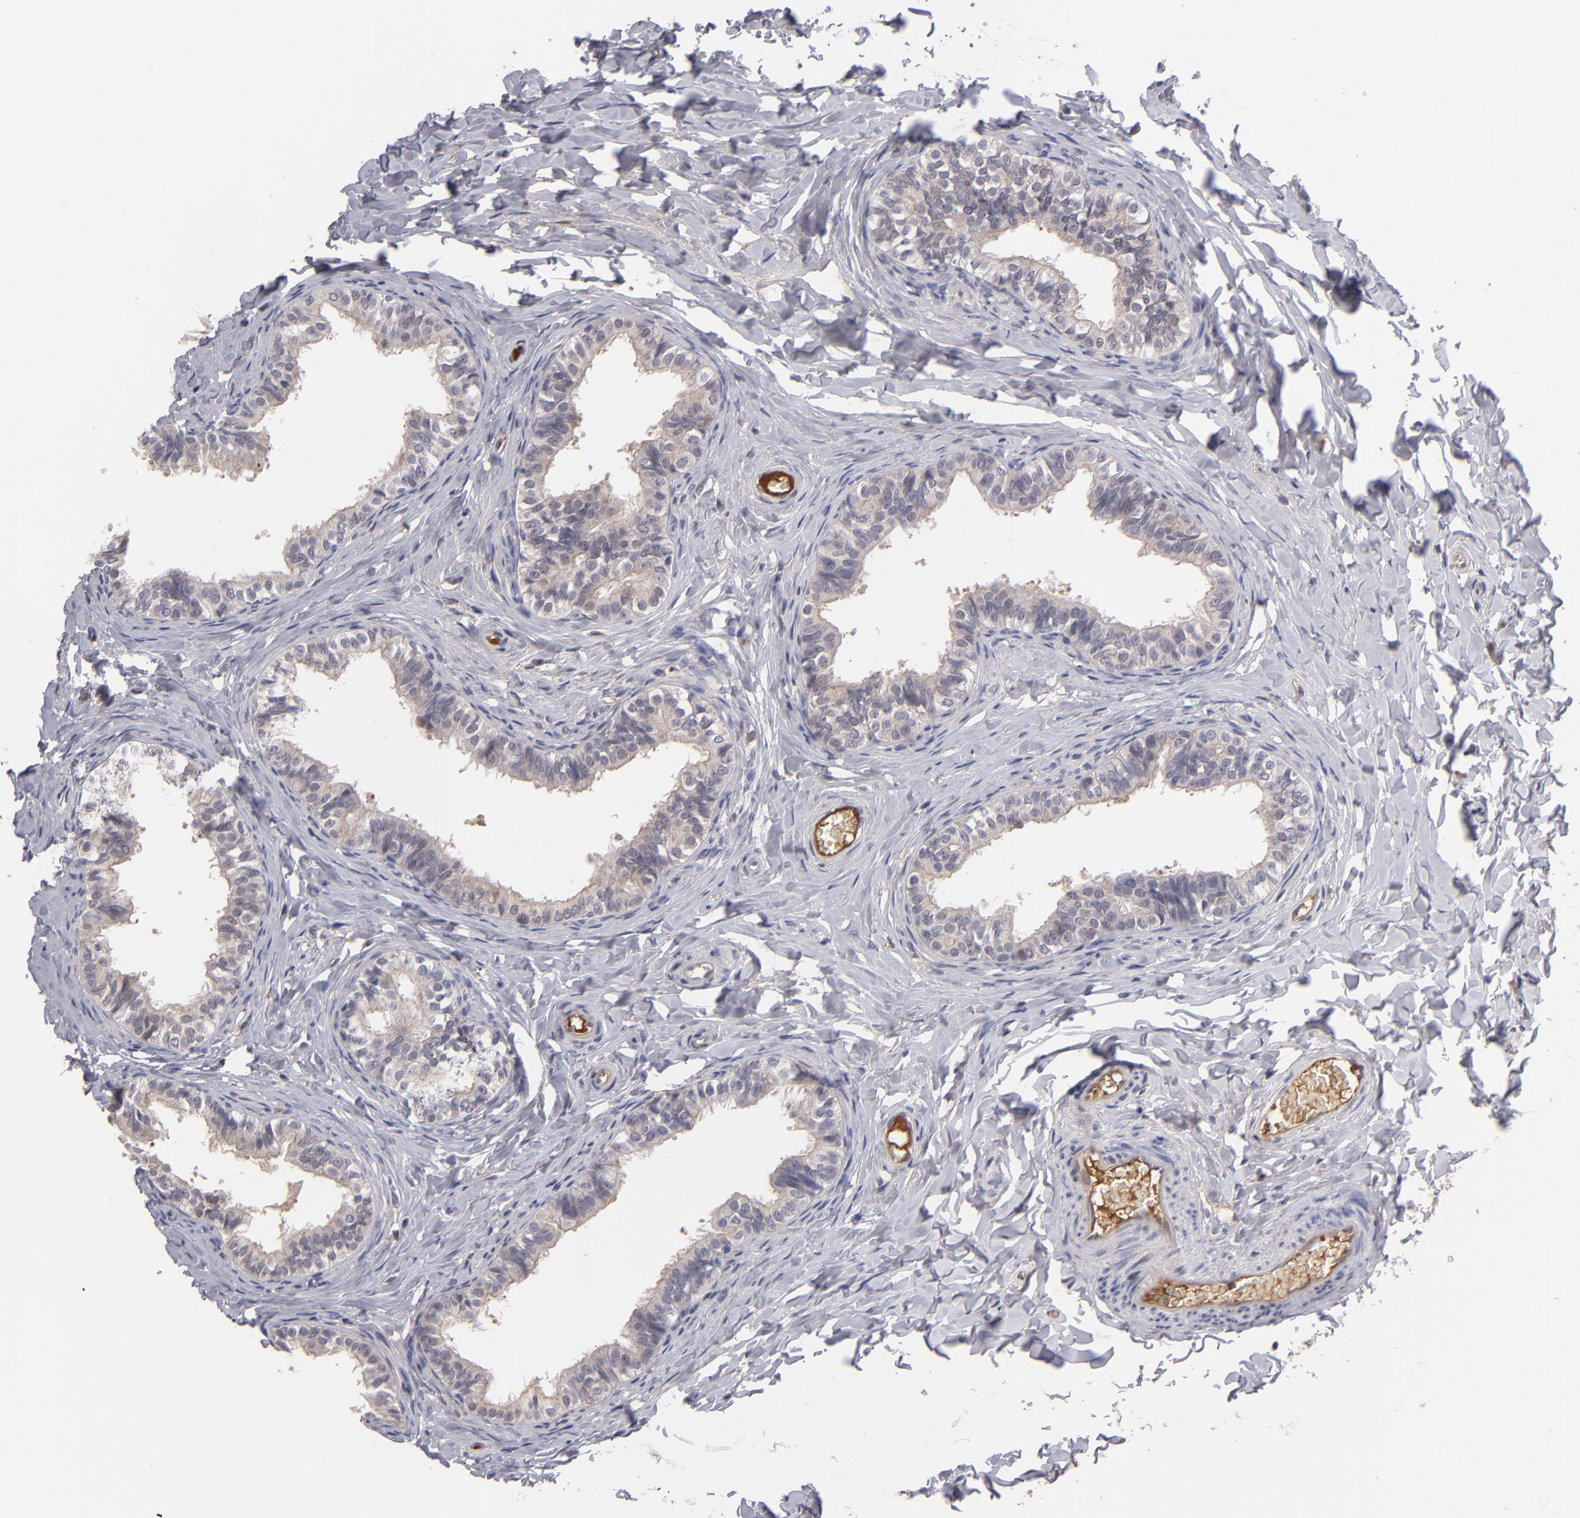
{"staining": {"intensity": "weak", "quantity": "25%-75%", "location": "cytoplasmic/membranous"}, "tissue": "epididymis", "cell_type": "Glandular cells", "image_type": "normal", "snomed": [{"axis": "morphology", "description": "Normal tissue, NOS"}, {"axis": "topography", "description": "Soft tissue"}, {"axis": "topography", "description": "Epididymis"}], "caption": "Unremarkable epididymis was stained to show a protein in brown. There is low levels of weak cytoplasmic/membranous positivity in about 25%-75% of glandular cells.", "gene": "ITIH4", "patient": {"sex": "male", "age": 26}}